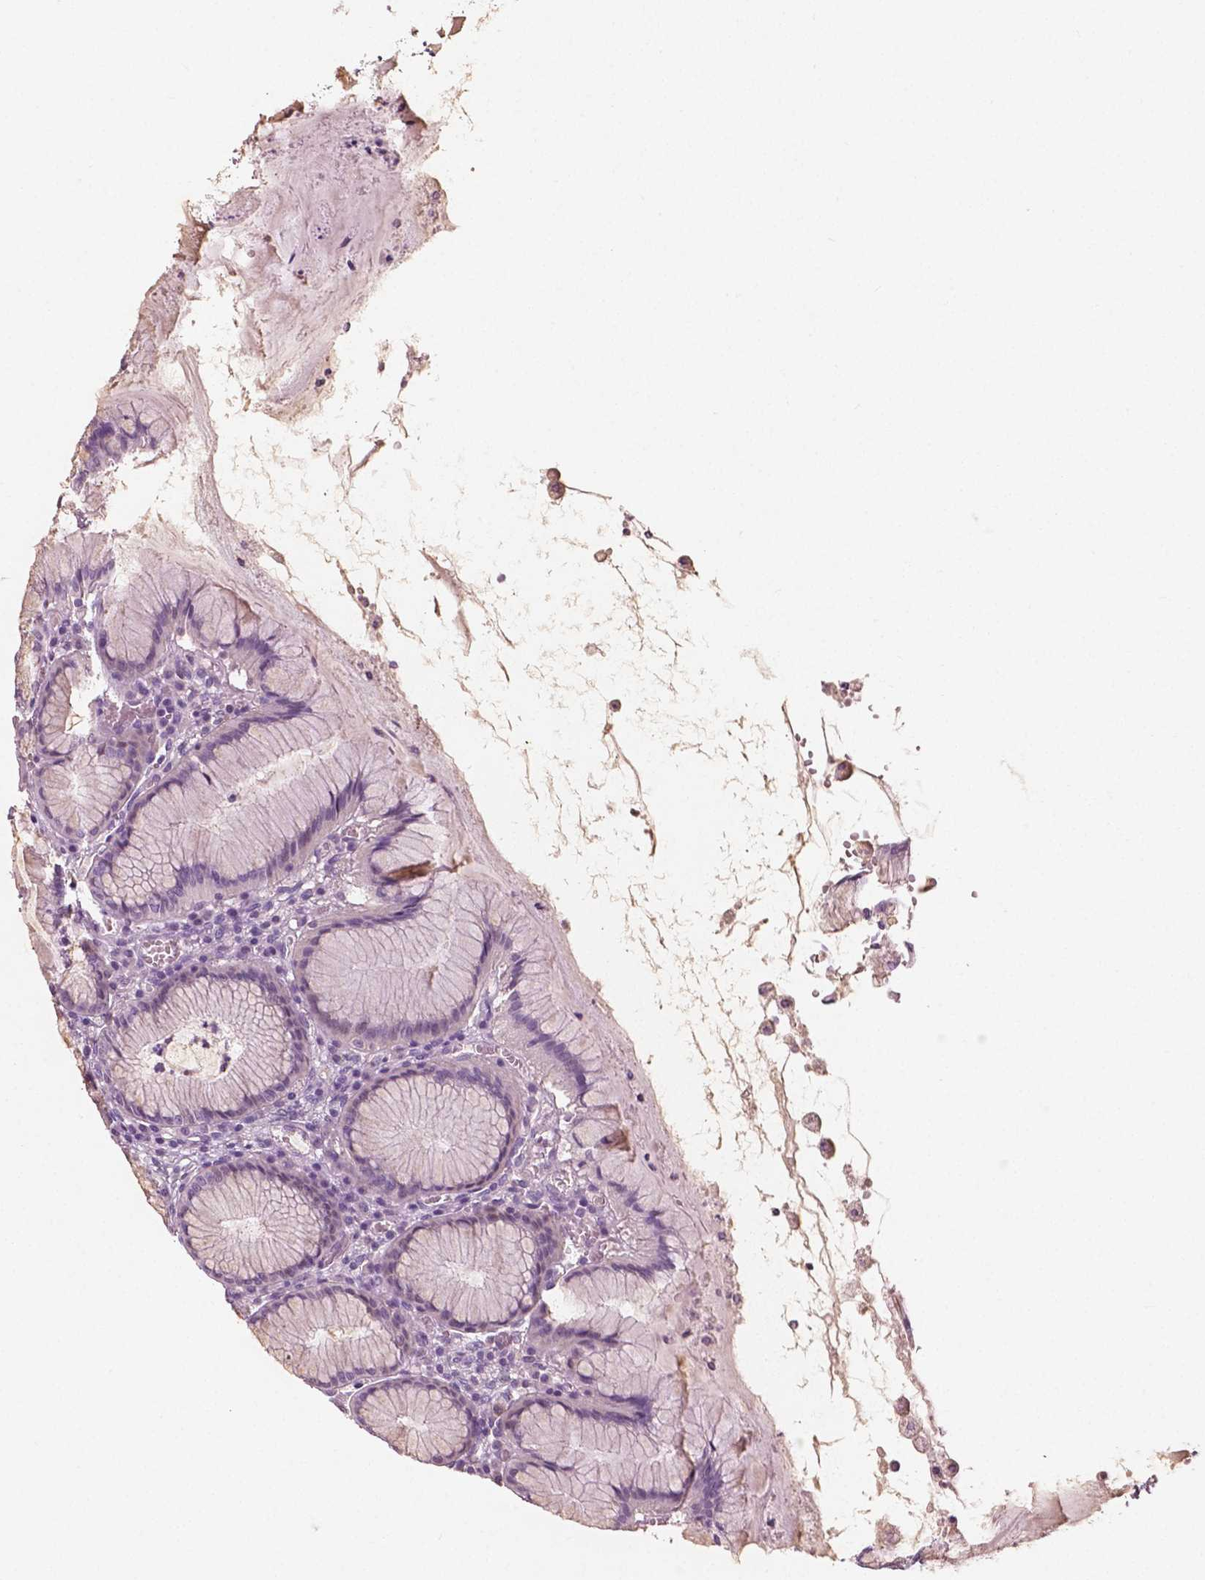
{"staining": {"intensity": "negative", "quantity": "none", "location": "none"}, "tissue": "stomach", "cell_type": "Glandular cells", "image_type": "normal", "snomed": [{"axis": "morphology", "description": "Normal tissue, NOS"}, {"axis": "topography", "description": "Stomach"}], "caption": "A micrograph of human stomach is negative for staining in glandular cells. (DAB immunohistochemistry (IHC), high magnification).", "gene": "PLA2R1", "patient": {"sex": "male", "age": 55}}